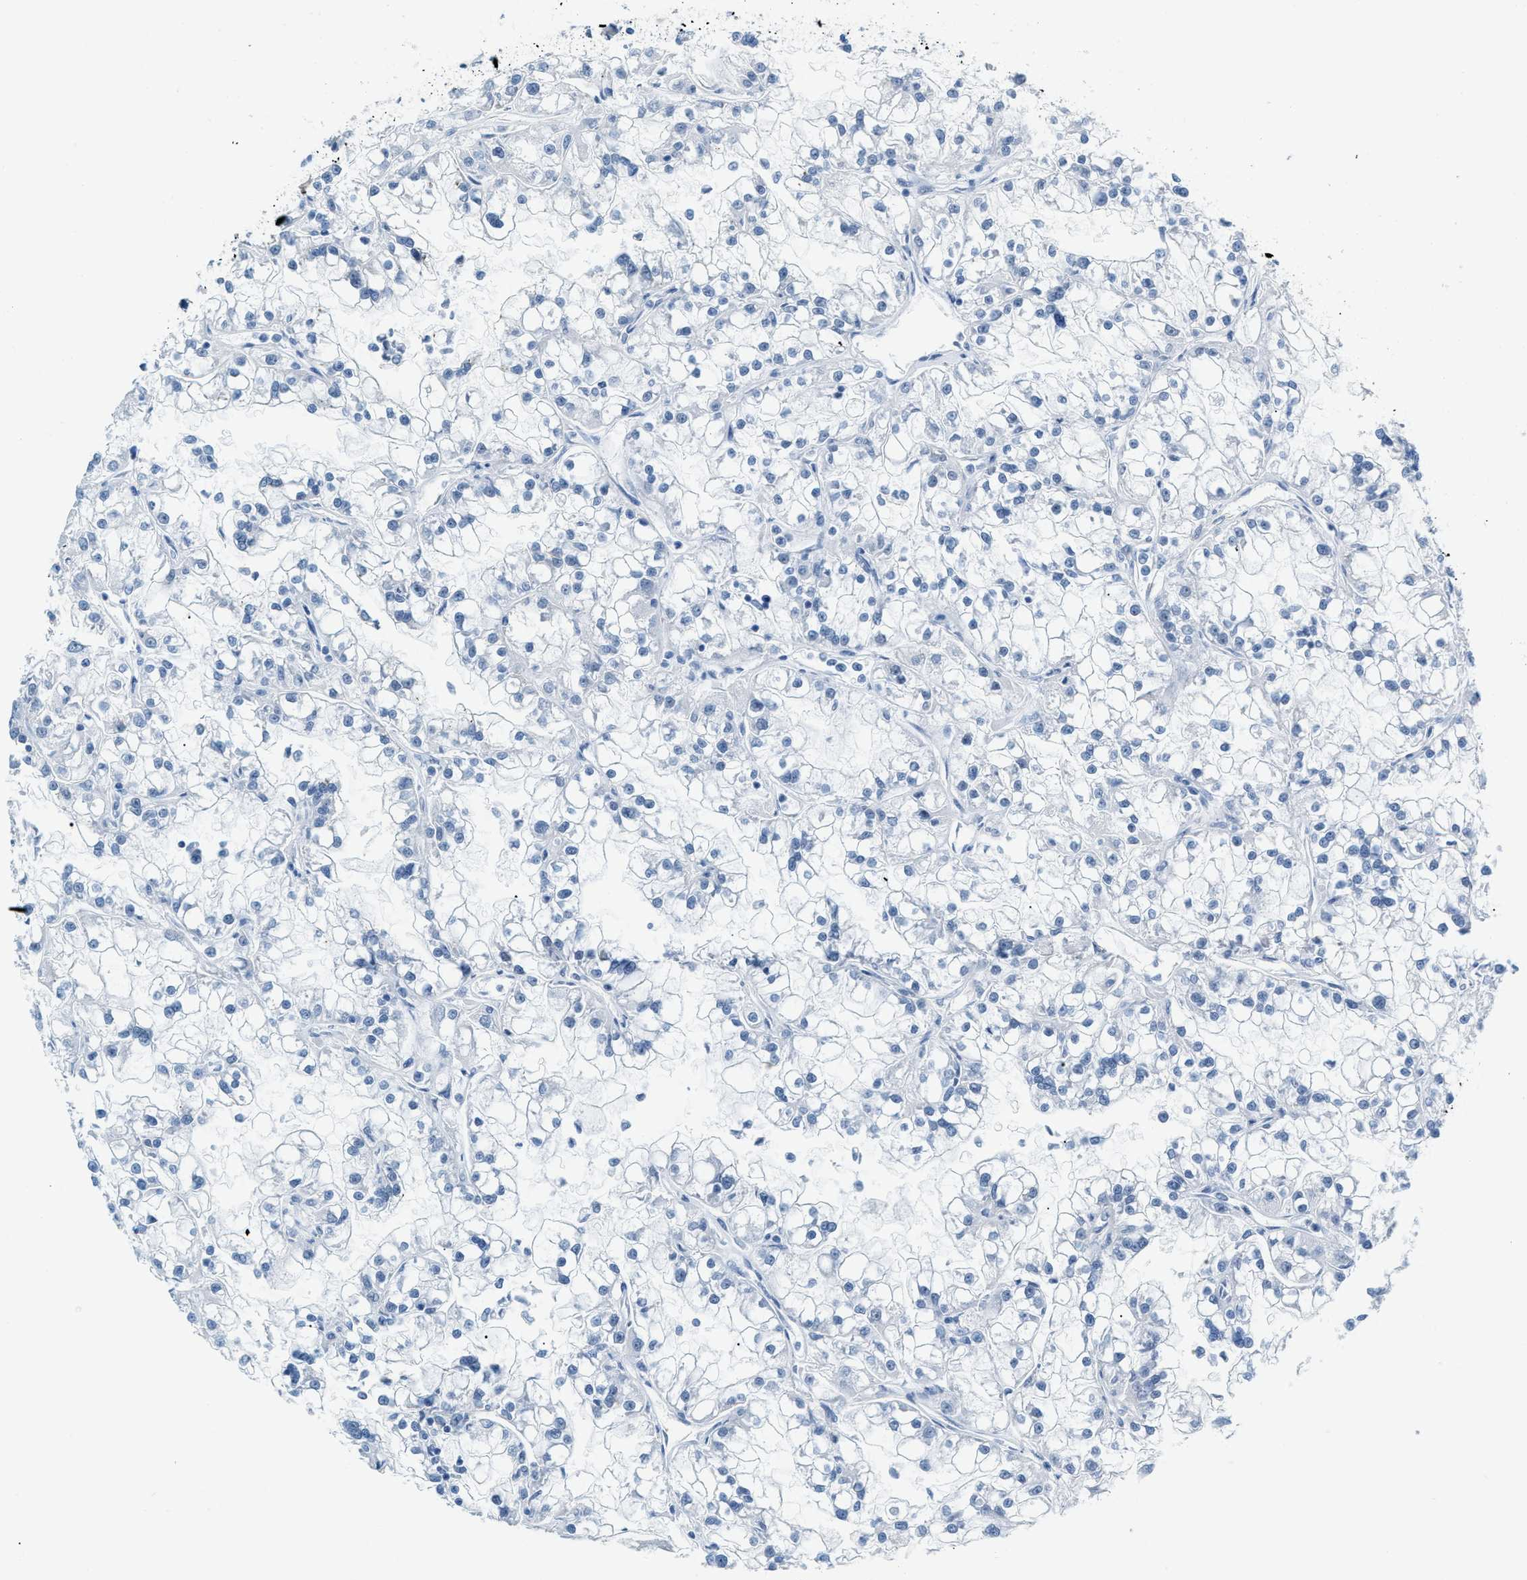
{"staining": {"intensity": "negative", "quantity": "none", "location": "none"}, "tissue": "renal cancer", "cell_type": "Tumor cells", "image_type": "cancer", "snomed": [{"axis": "morphology", "description": "Adenocarcinoma, NOS"}, {"axis": "topography", "description": "Kidney"}], "caption": "High magnification brightfield microscopy of renal cancer stained with DAB (3,3'-diaminobenzidine) (brown) and counterstained with hematoxylin (blue): tumor cells show no significant staining.", "gene": "PHRF1", "patient": {"sex": "female", "age": 52}}